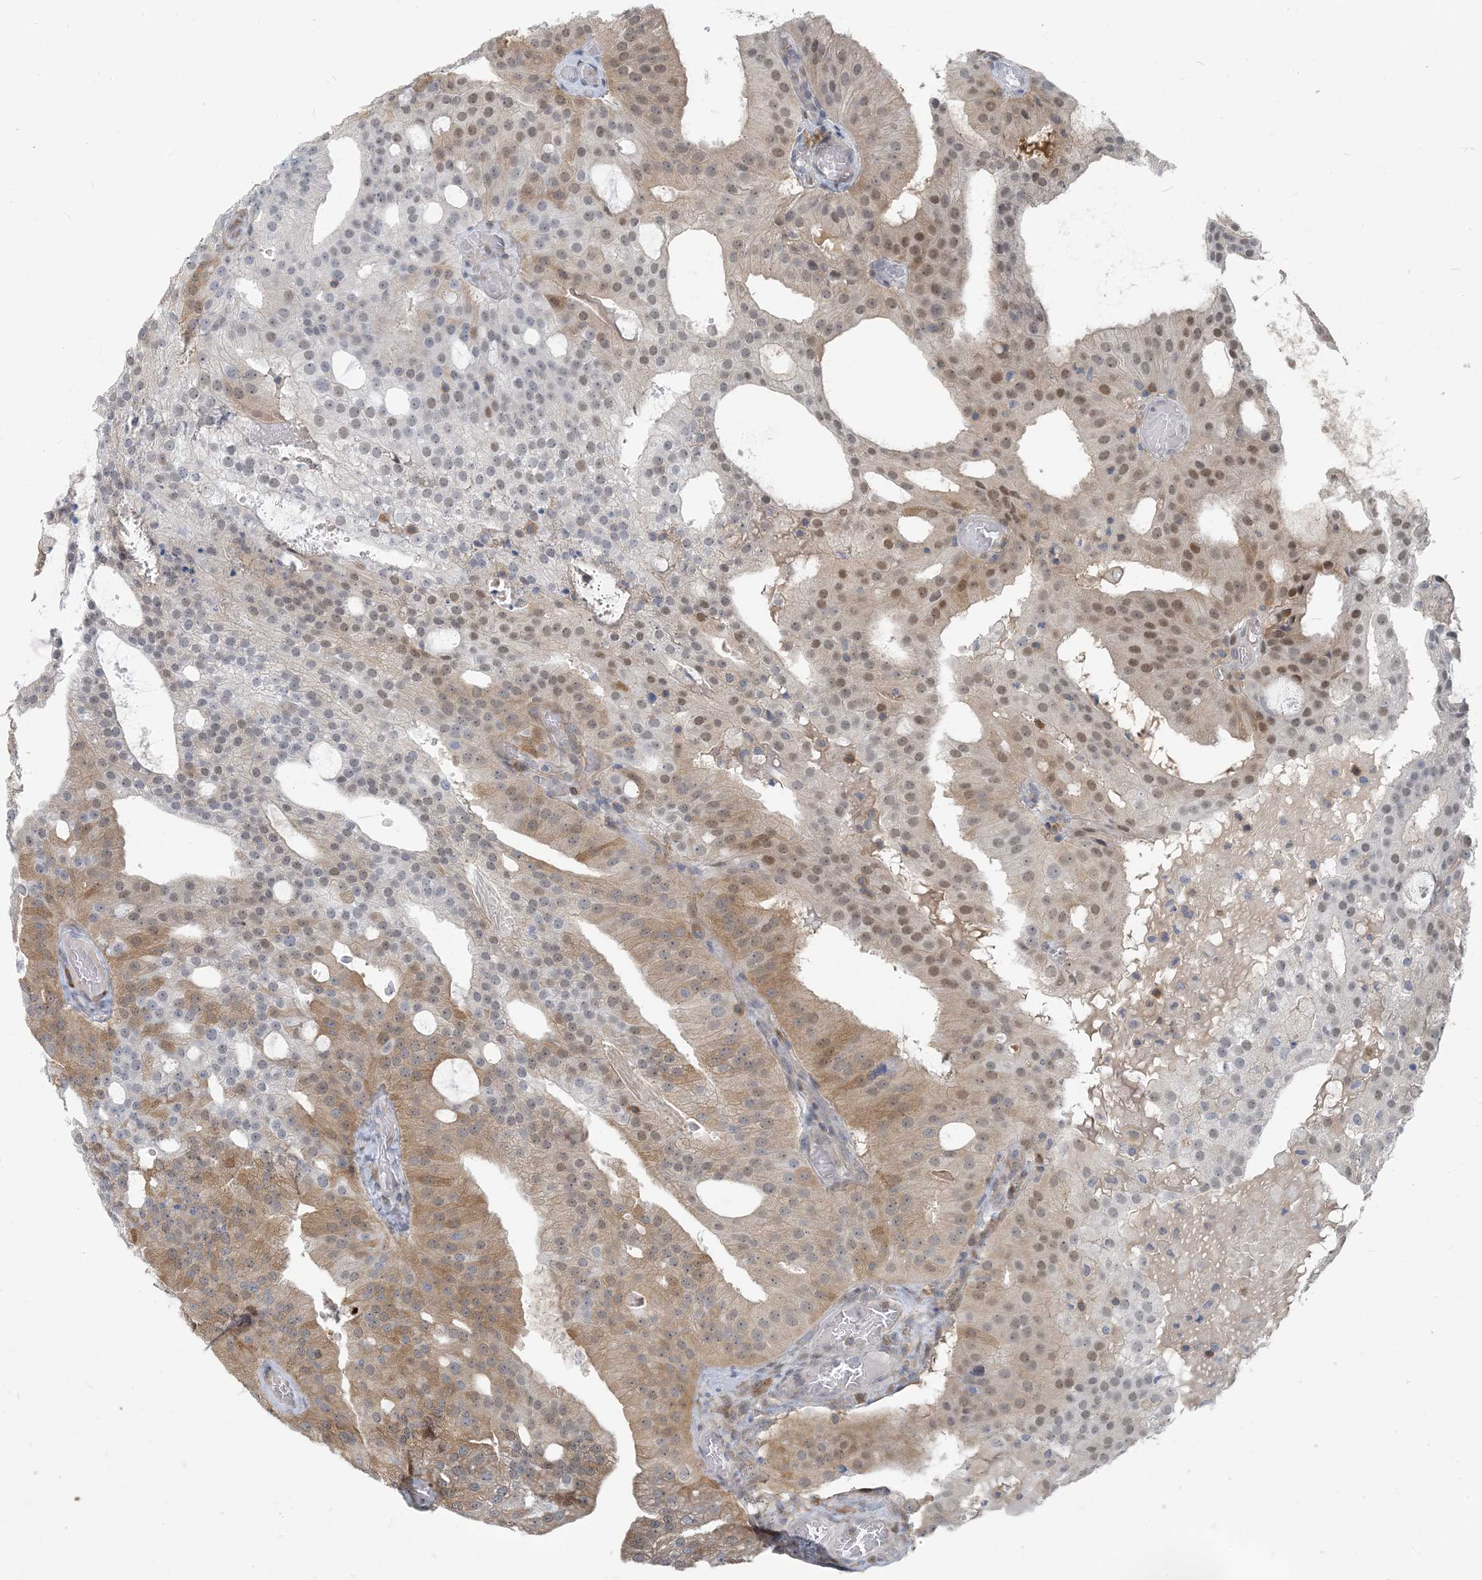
{"staining": {"intensity": "moderate", "quantity": ">75%", "location": "cytoplasmic/membranous,nuclear"}, "tissue": "prostate cancer", "cell_type": "Tumor cells", "image_type": "cancer", "snomed": [{"axis": "morphology", "description": "Adenocarcinoma, Medium grade"}, {"axis": "topography", "description": "Prostate"}], "caption": "Immunohistochemical staining of human prostate cancer (adenocarcinoma (medium-grade)) demonstrates medium levels of moderate cytoplasmic/membranous and nuclear protein staining in about >75% of tumor cells. The protein is shown in brown color, while the nuclei are stained blue.", "gene": "ZC3H12A", "patient": {"sex": "male", "age": 88}}